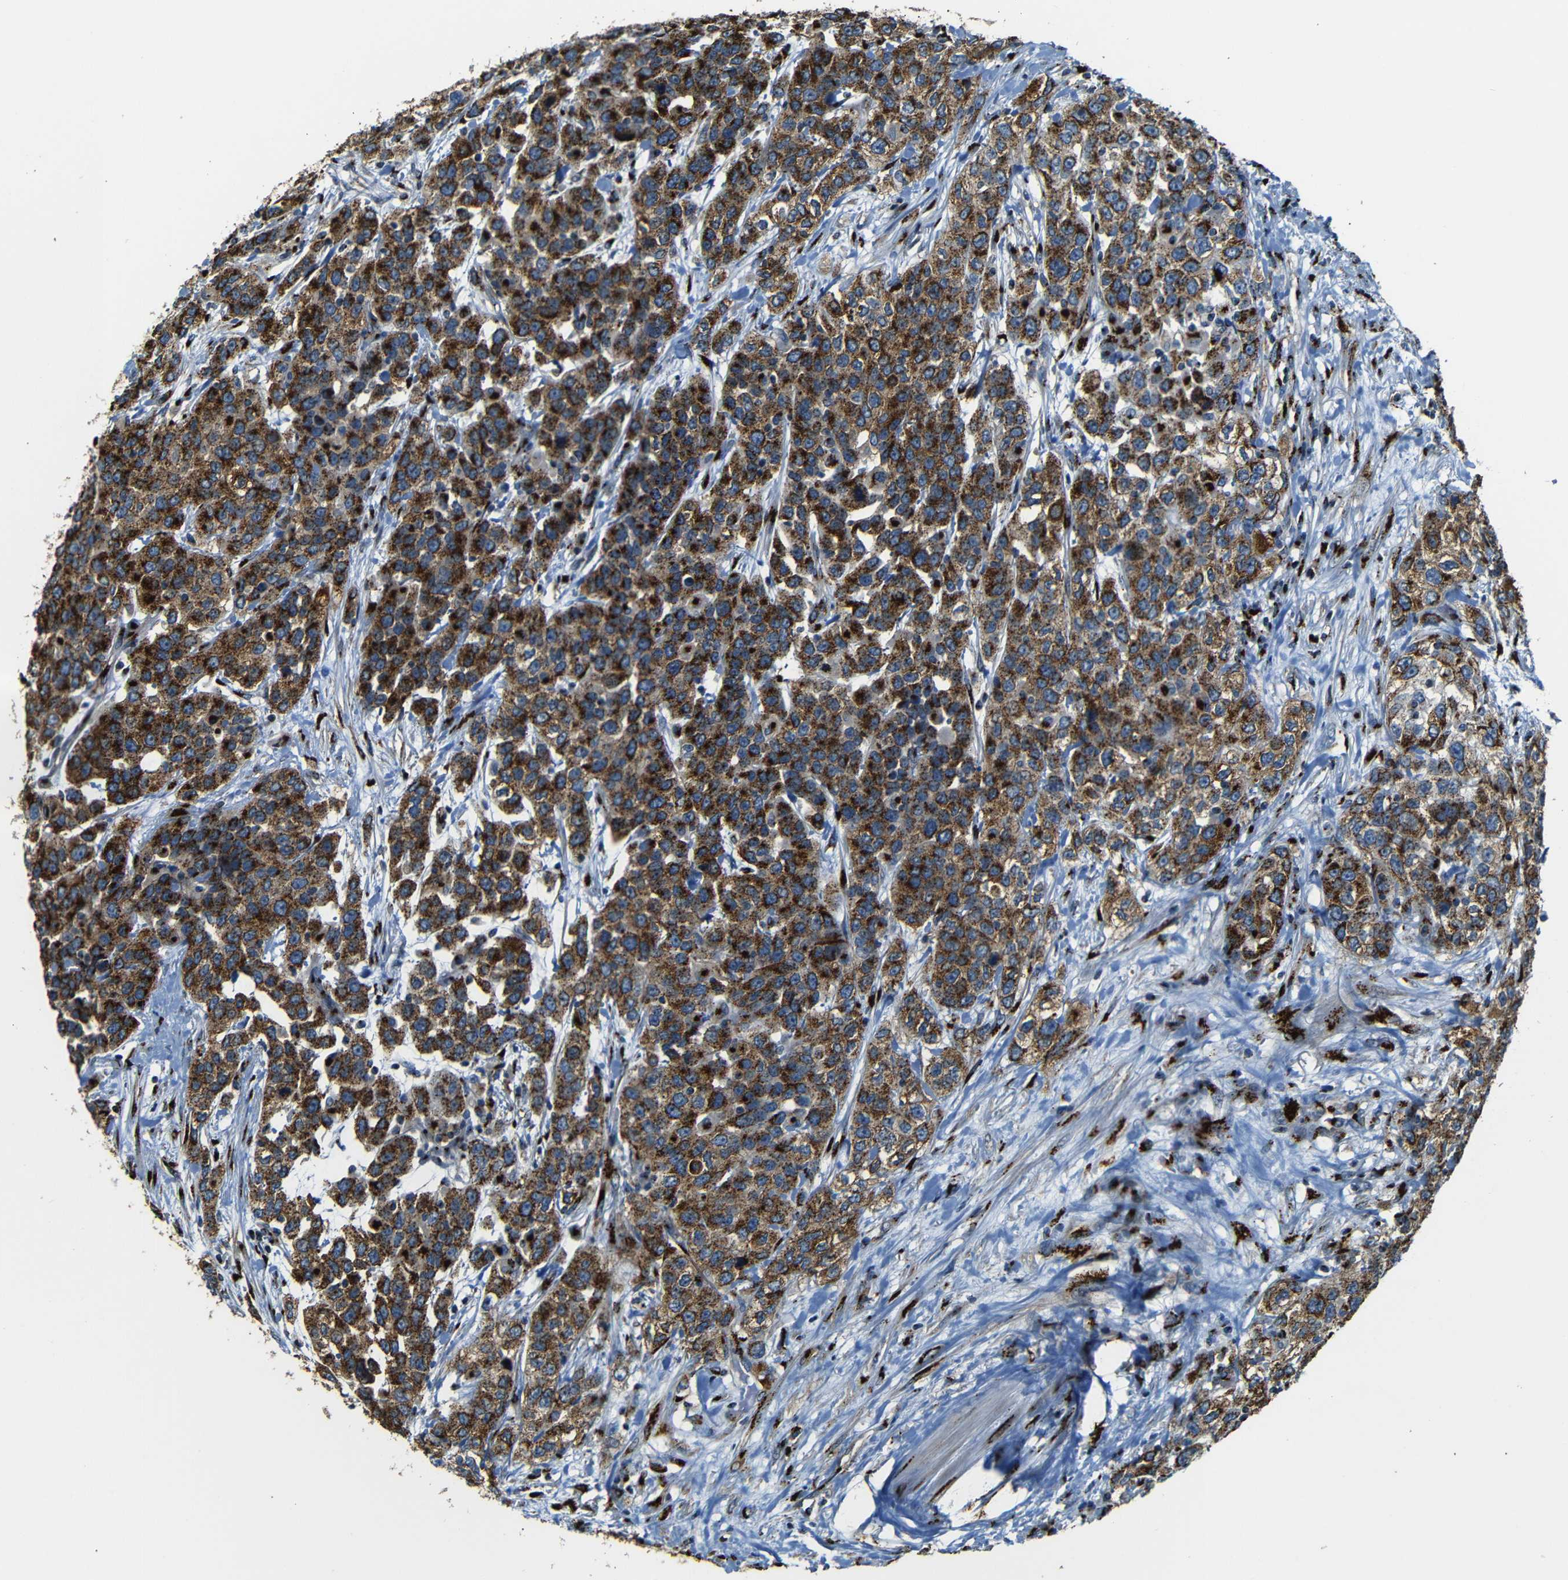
{"staining": {"intensity": "strong", "quantity": ">75%", "location": "cytoplasmic/membranous"}, "tissue": "urothelial cancer", "cell_type": "Tumor cells", "image_type": "cancer", "snomed": [{"axis": "morphology", "description": "Urothelial carcinoma, High grade"}, {"axis": "topography", "description": "Urinary bladder"}], "caption": "This histopathology image exhibits urothelial cancer stained with IHC to label a protein in brown. The cytoplasmic/membranous of tumor cells show strong positivity for the protein. Nuclei are counter-stained blue.", "gene": "TGOLN2", "patient": {"sex": "female", "age": 80}}